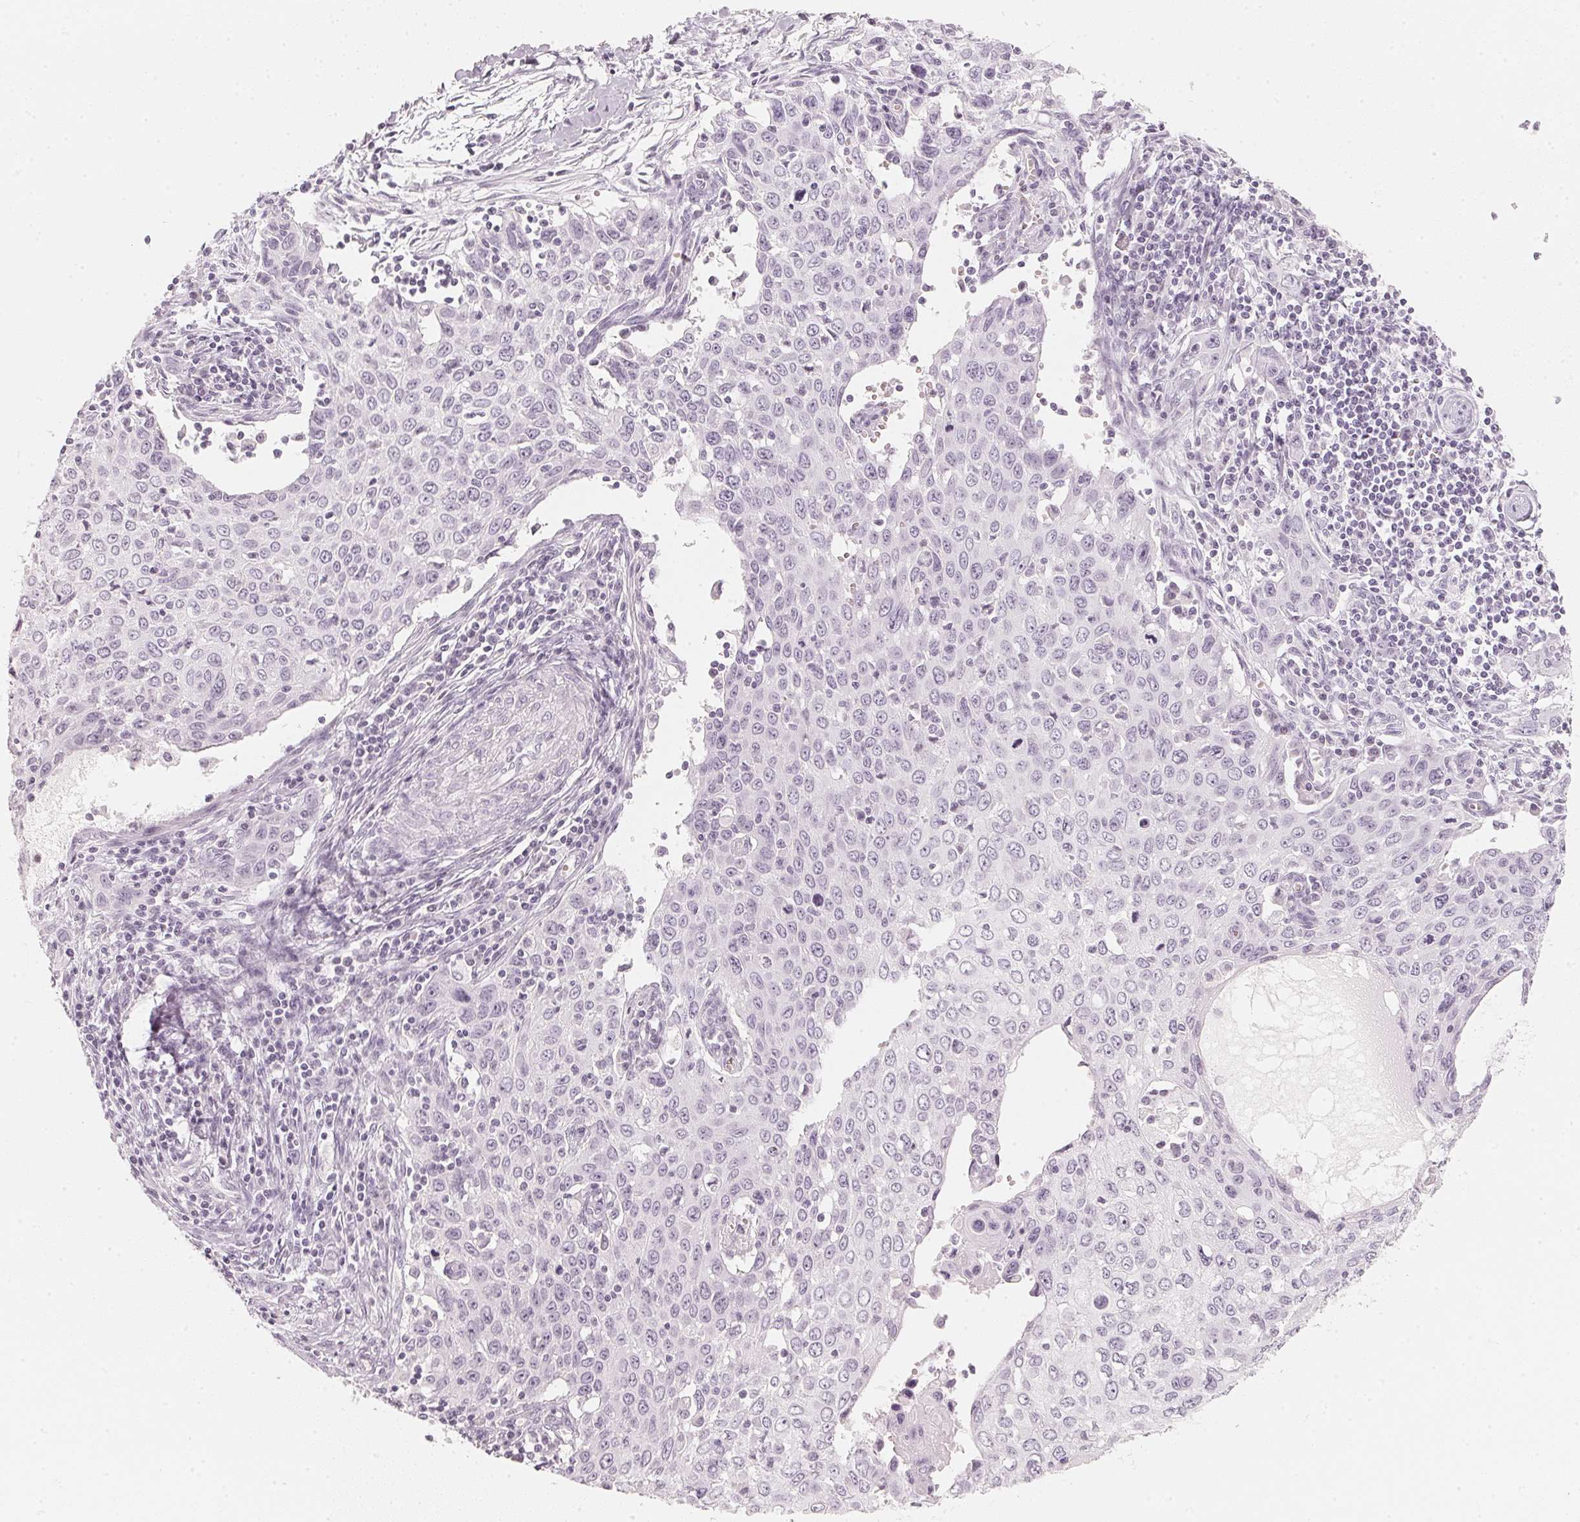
{"staining": {"intensity": "negative", "quantity": "none", "location": "none"}, "tissue": "cervical cancer", "cell_type": "Tumor cells", "image_type": "cancer", "snomed": [{"axis": "morphology", "description": "Squamous cell carcinoma, NOS"}, {"axis": "topography", "description": "Cervix"}], "caption": "Cervical squamous cell carcinoma stained for a protein using IHC displays no expression tumor cells.", "gene": "SLC22A8", "patient": {"sex": "female", "age": 38}}